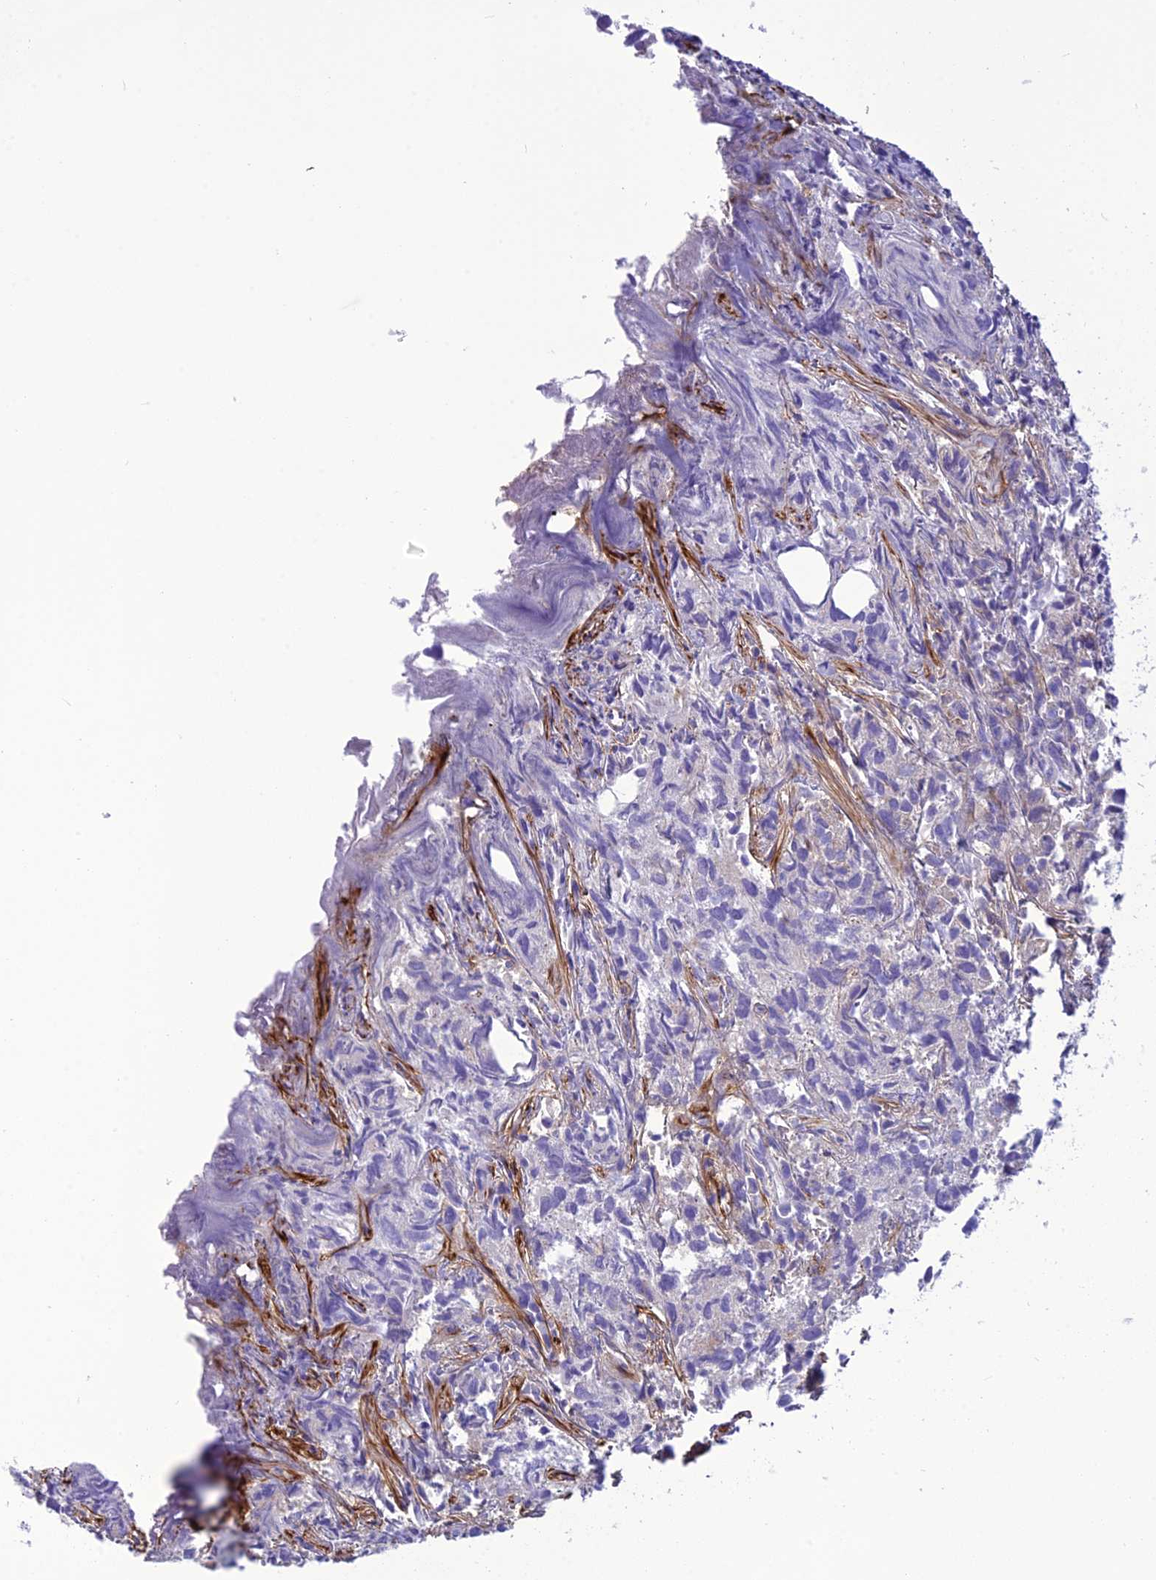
{"staining": {"intensity": "negative", "quantity": "none", "location": "none"}, "tissue": "urothelial cancer", "cell_type": "Tumor cells", "image_type": "cancer", "snomed": [{"axis": "morphology", "description": "Urothelial carcinoma, High grade"}, {"axis": "topography", "description": "Urinary bladder"}], "caption": "Immunohistochemistry photomicrograph of neoplastic tissue: urothelial cancer stained with DAB exhibits no significant protein positivity in tumor cells.", "gene": "BBS2", "patient": {"sex": "female", "age": 75}}